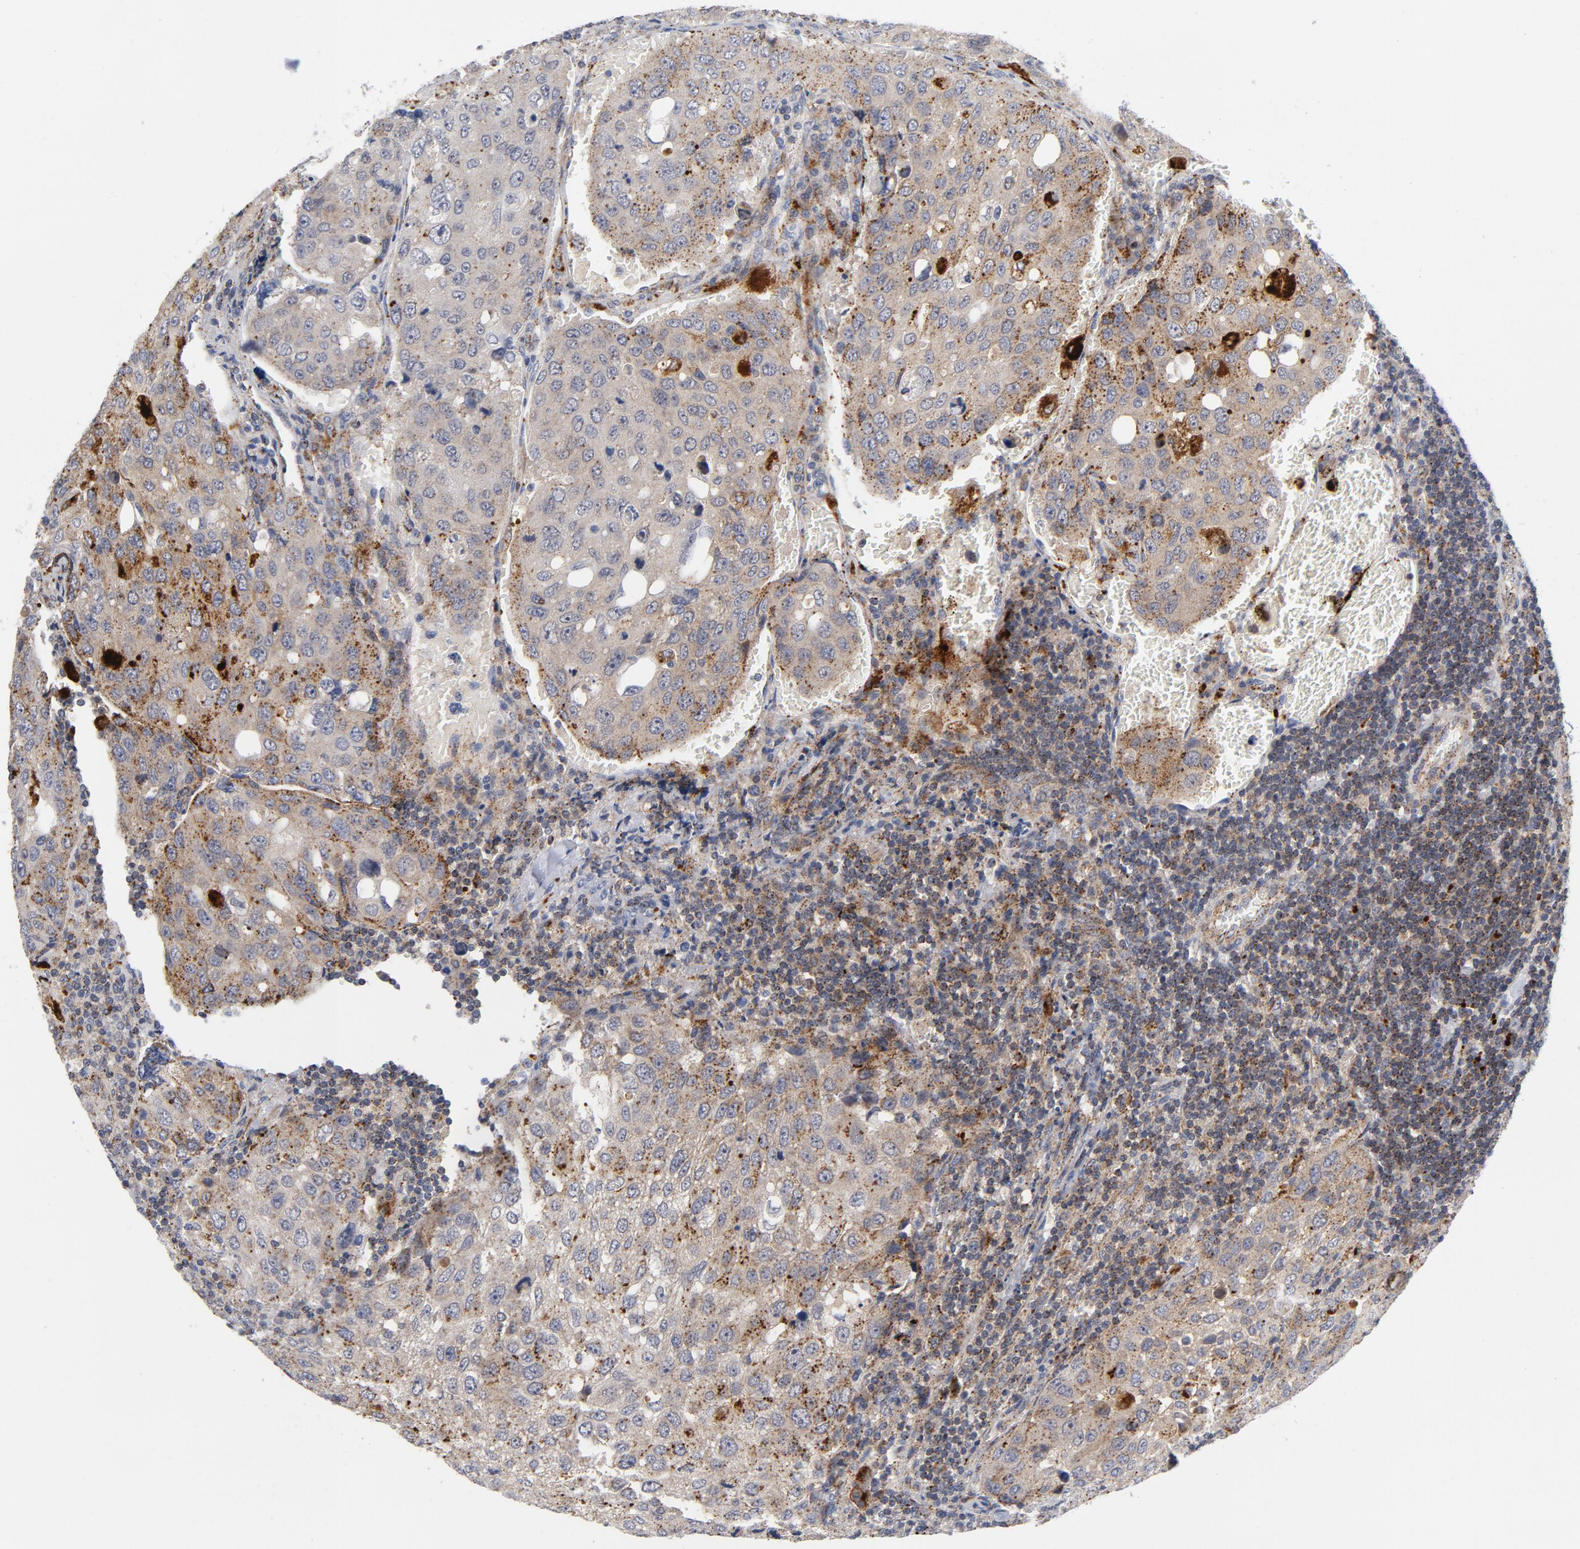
{"staining": {"intensity": "moderate", "quantity": ">75%", "location": "cytoplasmic/membranous"}, "tissue": "urothelial cancer", "cell_type": "Tumor cells", "image_type": "cancer", "snomed": [{"axis": "morphology", "description": "Urothelial carcinoma, High grade"}, {"axis": "topography", "description": "Lymph node"}, {"axis": "topography", "description": "Urinary bladder"}], "caption": "A medium amount of moderate cytoplasmic/membranous expression is appreciated in approximately >75% of tumor cells in urothelial cancer tissue.", "gene": "AKT2", "patient": {"sex": "male", "age": 51}}